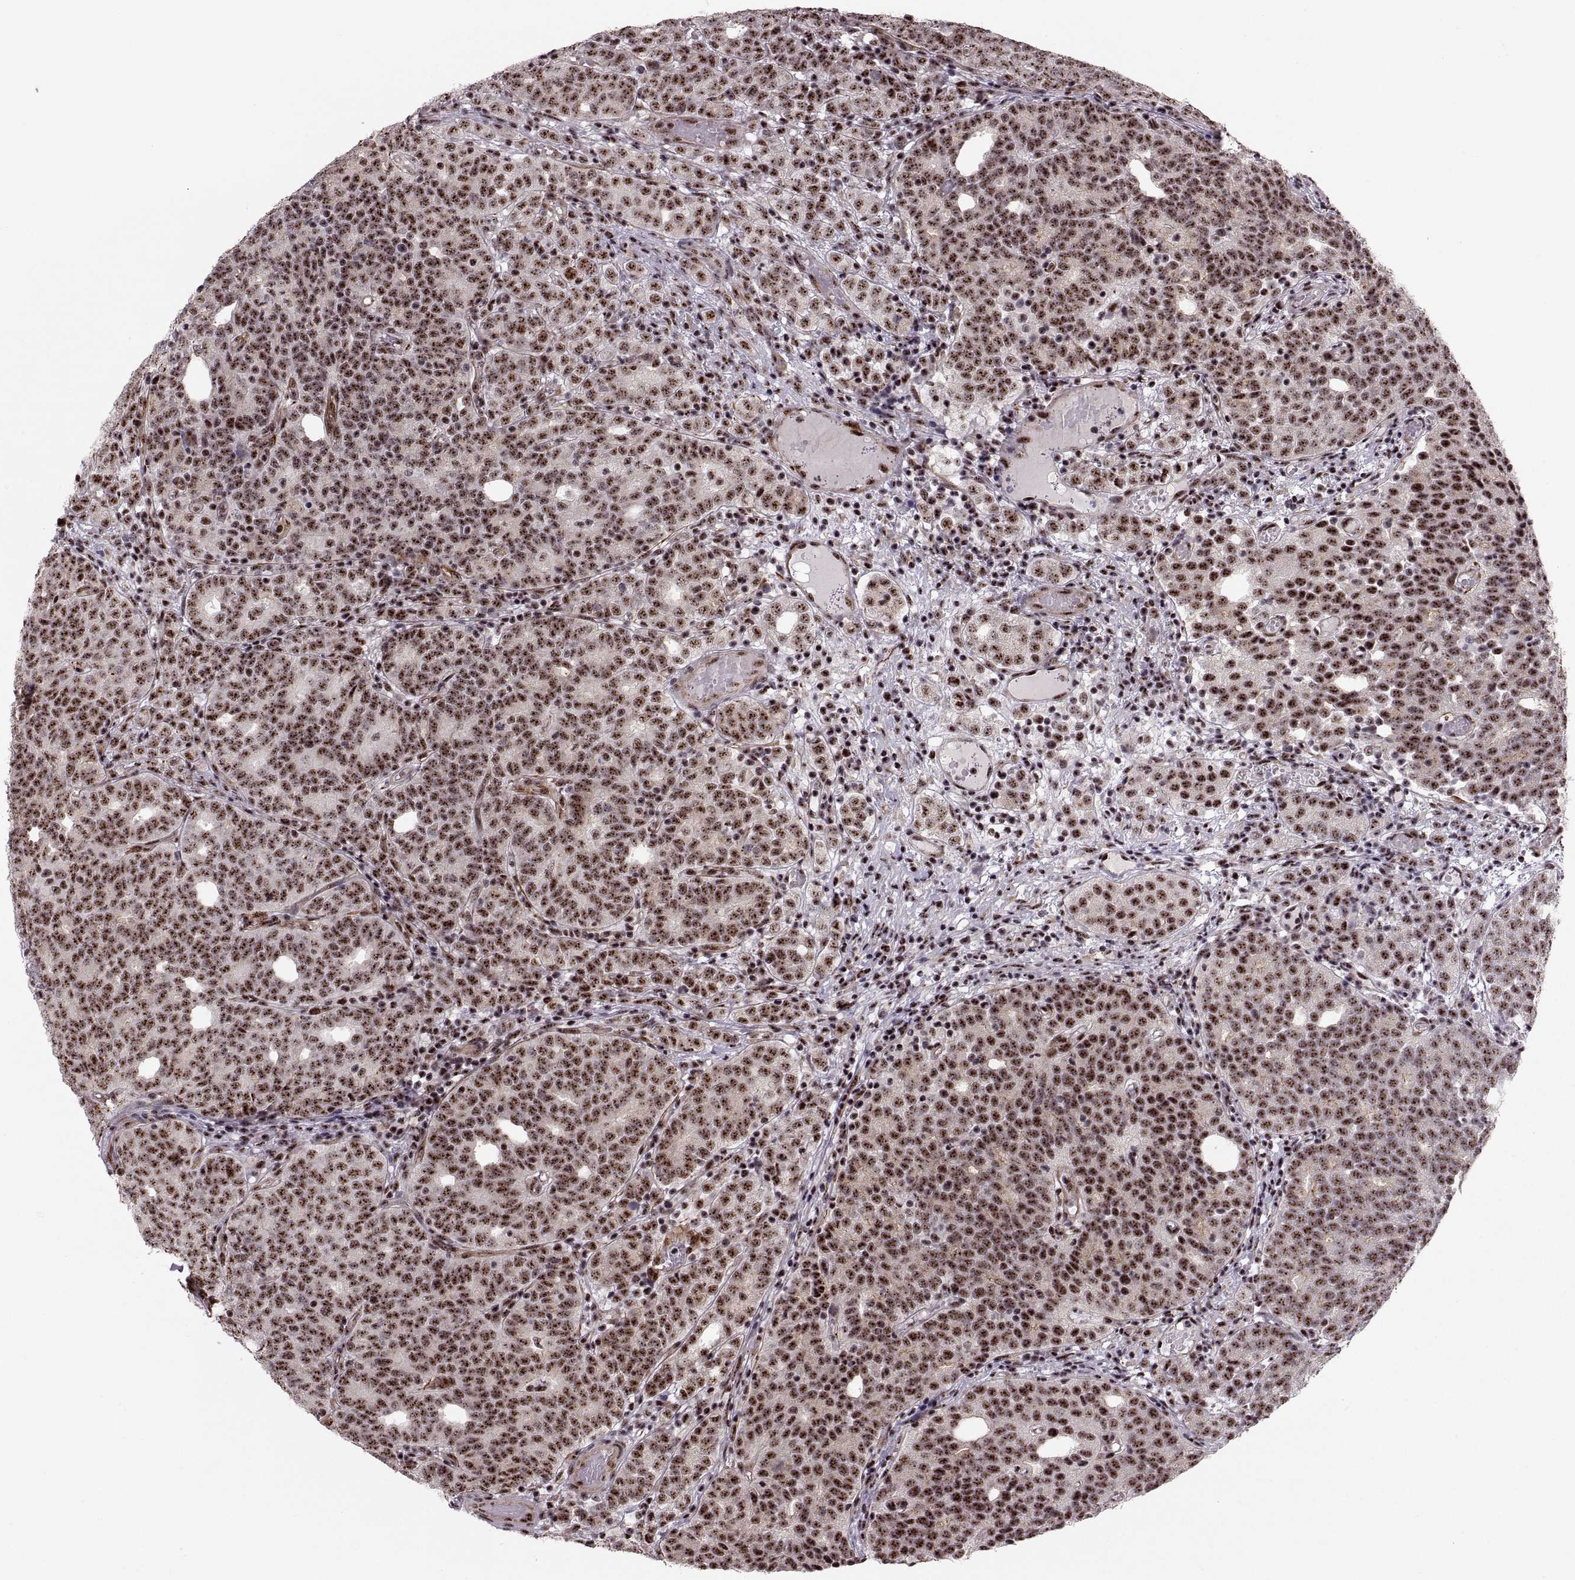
{"staining": {"intensity": "strong", "quantity": ">75%", "location": "nuclear"}, "tissue": "prostate cancer", "cell_type": "Tumor cells", "image_type": "cancer", "snomed": [{"axis": "morphology", "description": "Adenocarcinoma, High grade"}, {"axis": "topography", "description": "Prostate"}], "caption": "High-grade adenocarcinoma (prostate) stained with DAB immunohistochemistry (IHC) demonstrates high levels of strong nuclear expression in approximately >75% of tumor cells.", "gene": "ZCCHC17", "patient": {"sex": "male", "age": 53}}